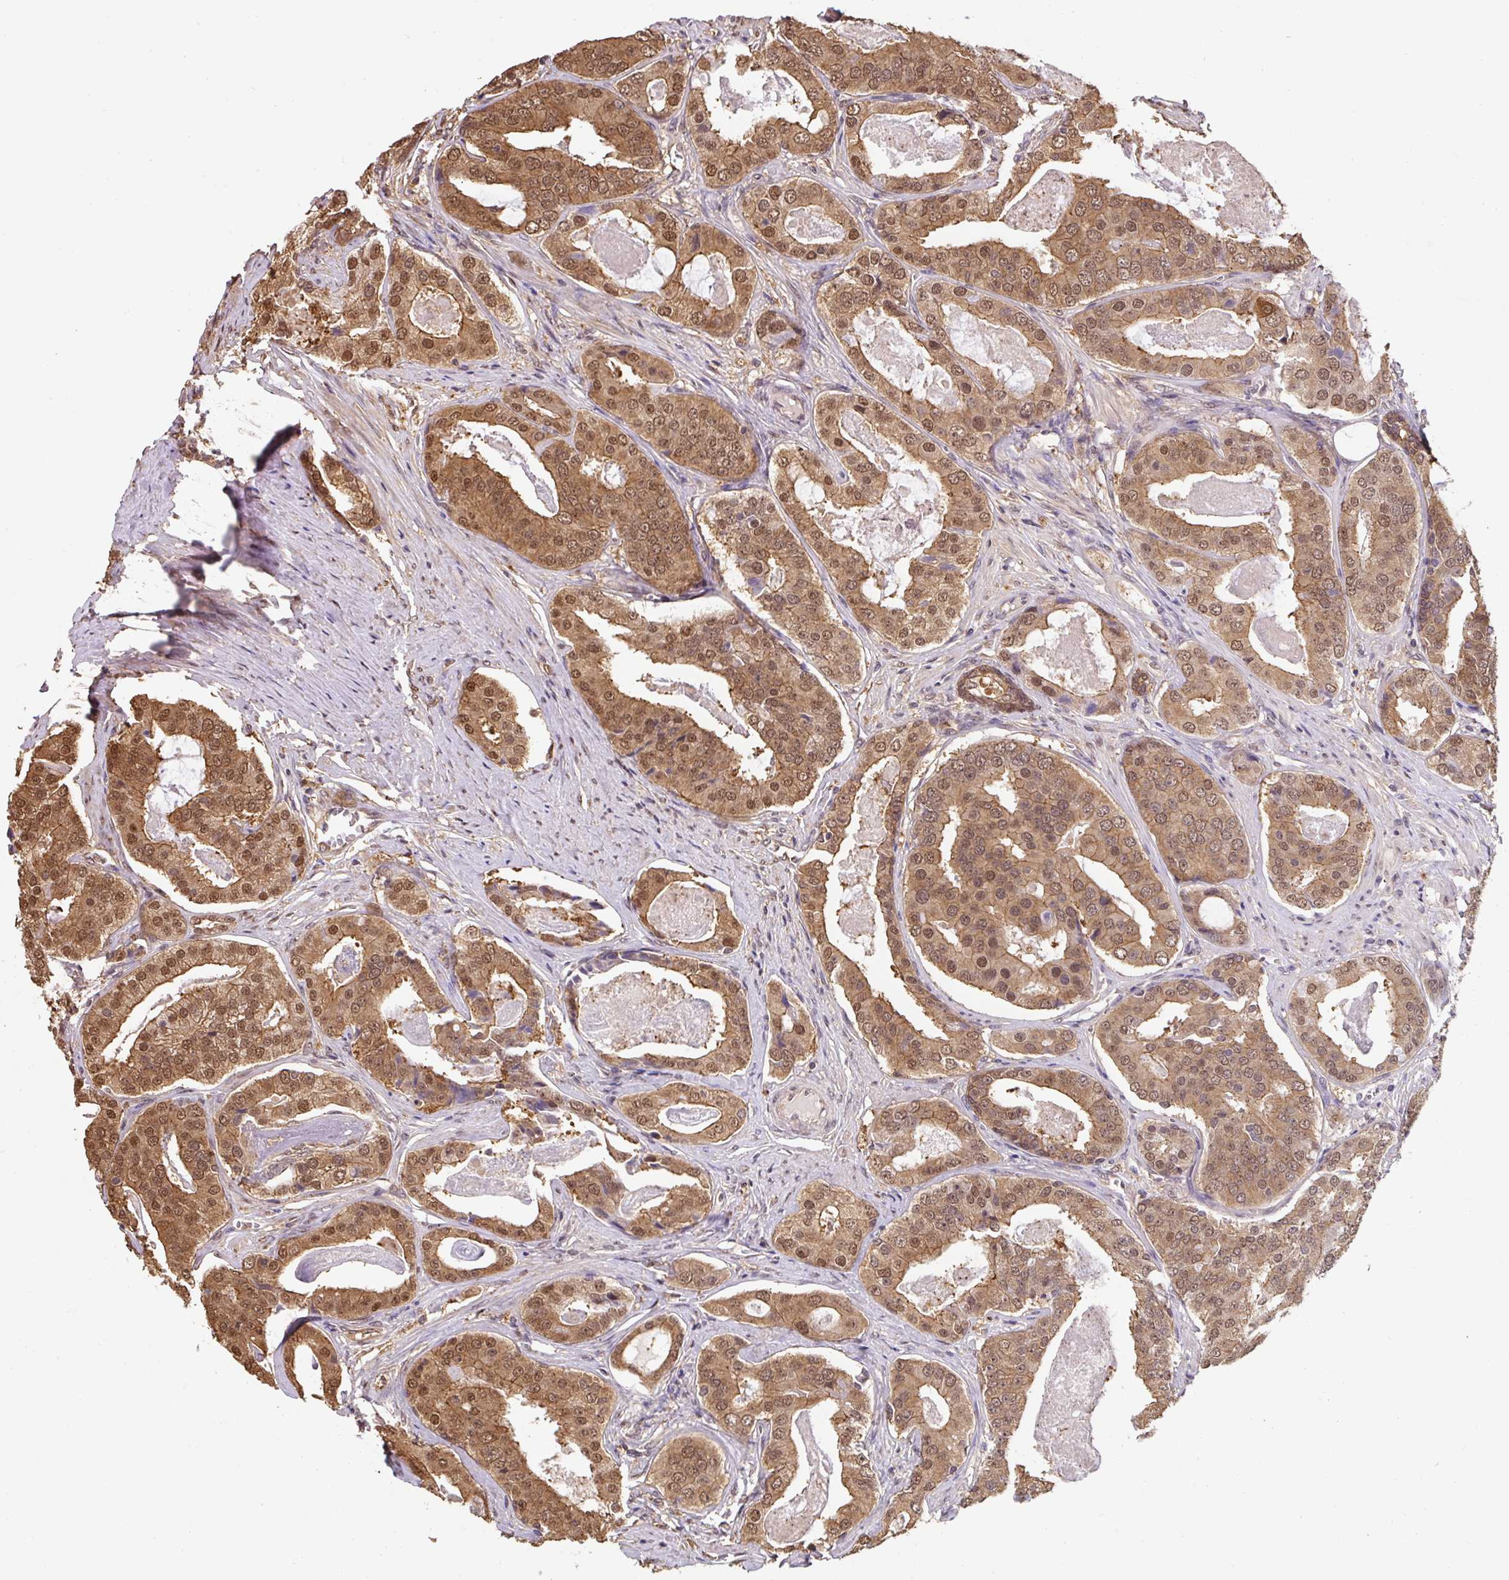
{"staining": {"intensity": "moderate", "quantity": ">75%", "location": "cytoplasmic/membranous,nuclear"}, "tissue": "prostate cancer", "cell_type": "Tumor cells", "image_type": "cancer", "snomed": [{"axis": "morphology", "description": "Adenocarcinoma, High grade"}, {"axis": "topography", "description": "Prostate"}], "caption": "Moderate cytoplasmic/membranous and nuclear positivity is identified in approximately >75% of tumor cells in adenocarcinoma (high-grade) (prostate).", "gene": "ST13", "patient": {"sex": "male", "age": 71}}